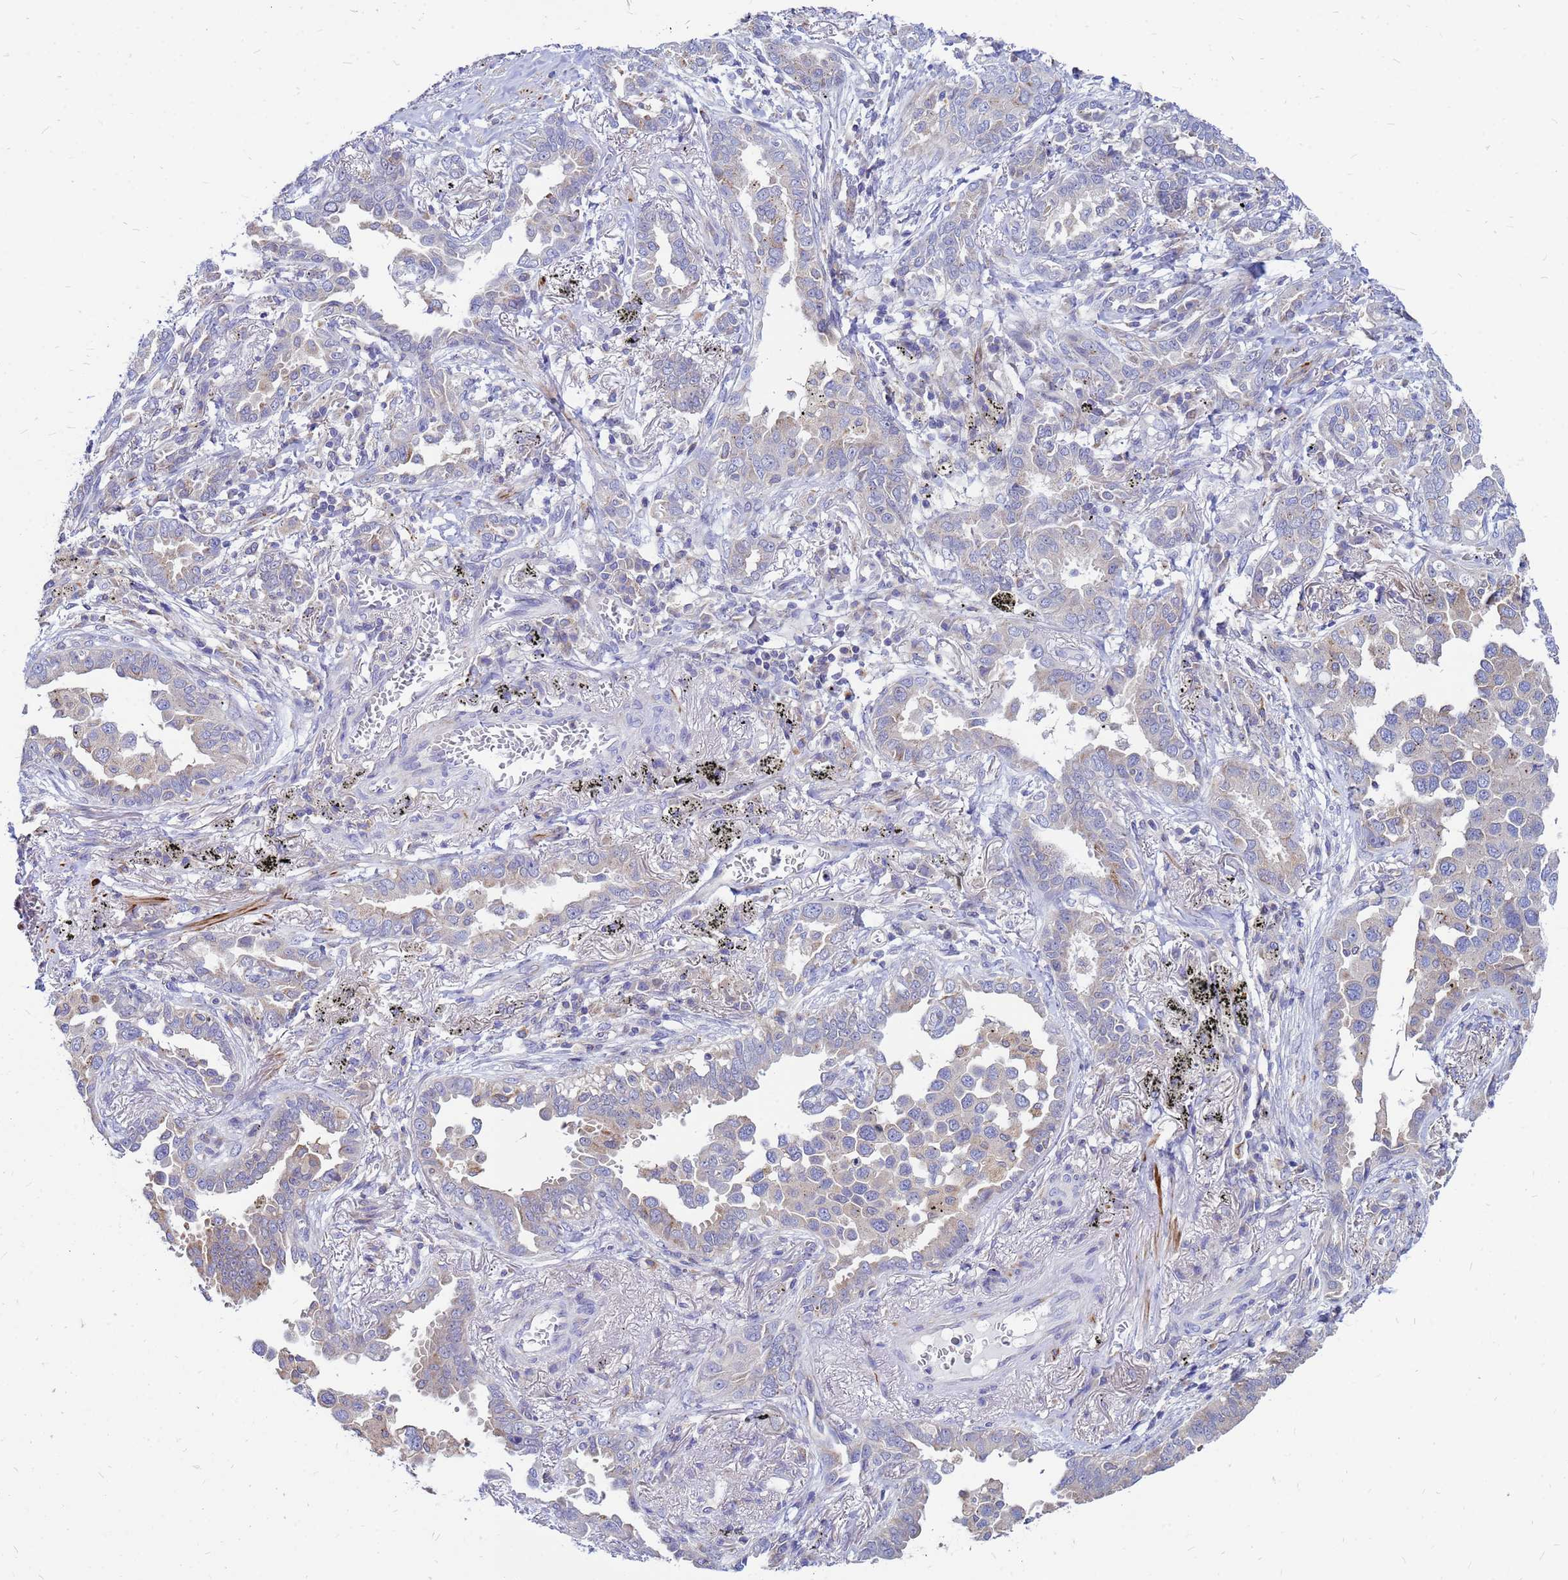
{"staining": {"intensity": "negative", "quantity": "none", "location": "none"}, "tissue": "lung cancer", "cell_type": "Tumor cells", "image_type": "cancer", "snomed": [{"axis": "morphology", "description": "Adenocarcinoma, NOS"}, {"axis": "topography", "description": "Lung"}], "caption": "DAB immunohistochemical staining of human lung cancer demonstrates no significant positivity in tumor cells.", "gene": "FHIP1A", "patient": {"sex": "male", "age": 67}}